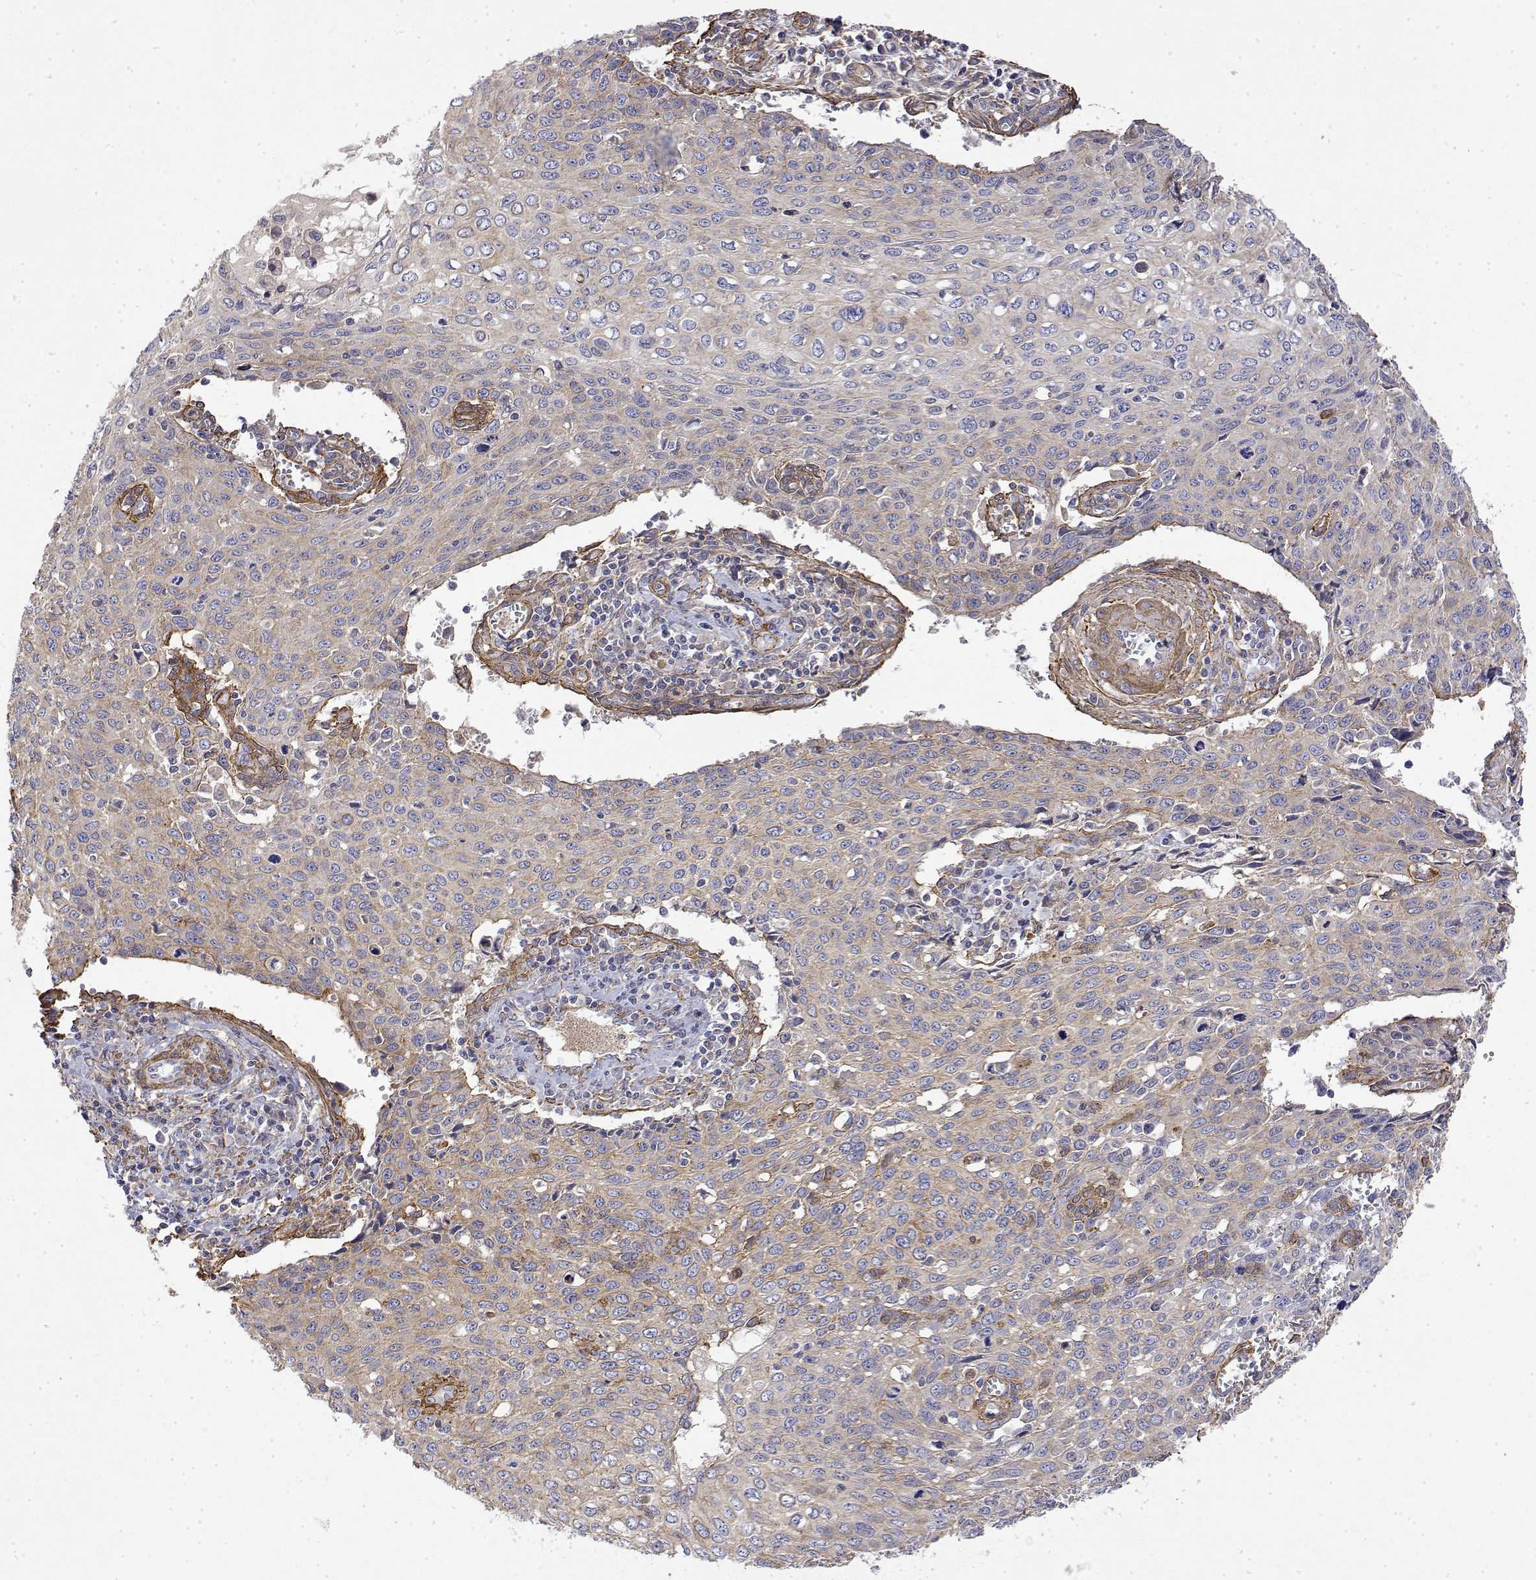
{"staining": {"intensity": "weak", "quantity": "<25%", "location": "cytoplasmic/membranous"}, "tissue": "cervical cancer", "cell_type": "Tumor cells", "image_type": "cancer", "snomed": [{"axis": "morphology", "description": "Squamous cell carcinoma, NOS"}, {"axis": "topography", "description": "Cervix"}], "caption": "Cervical cancer (squamous cell carcinoma) stained for a protein using IHC reveals no staining tumor cells.", "gene": "SOWAHD", "patient": {"sex": "female", "age": 38}}